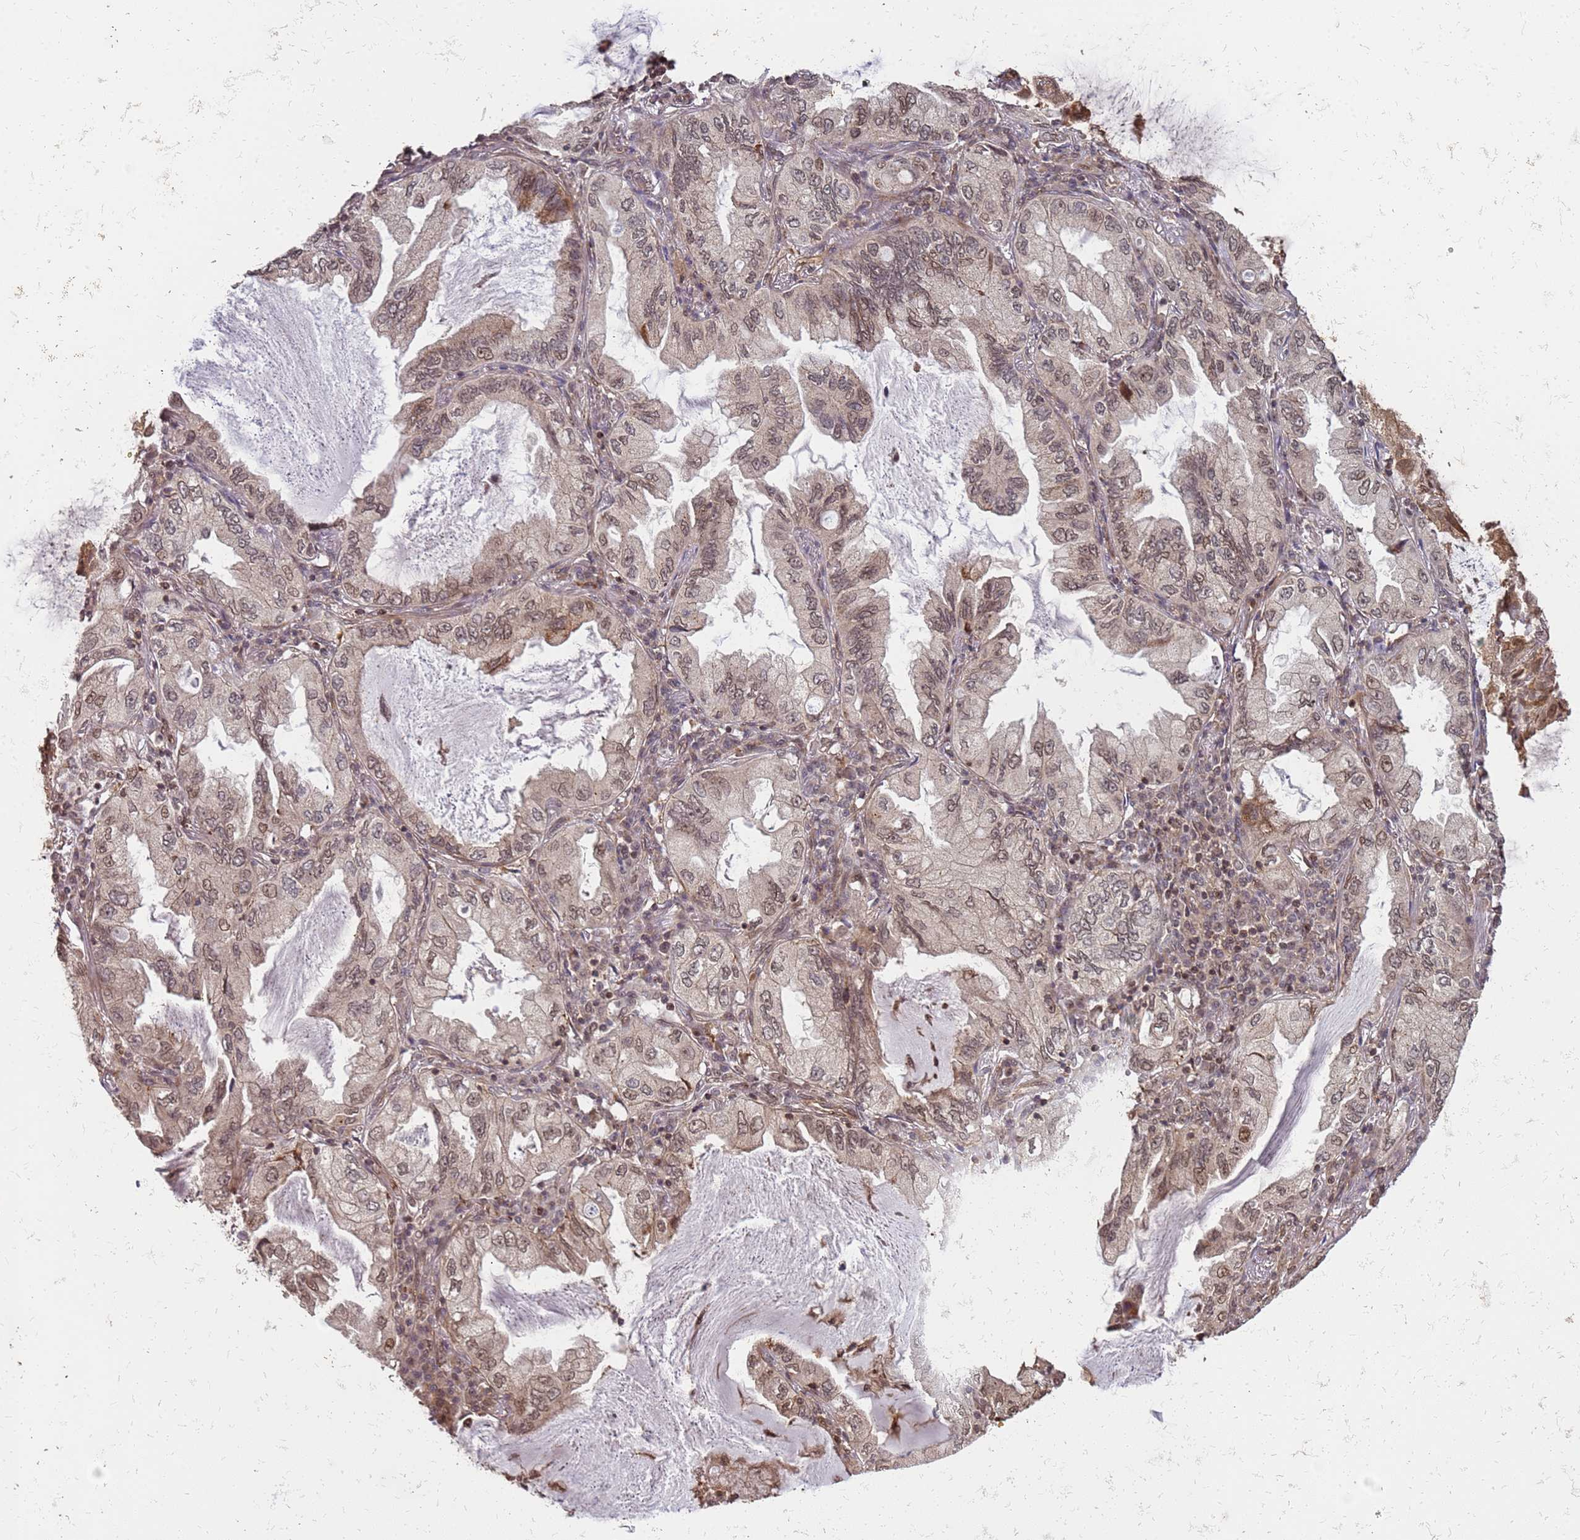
{"staining": {"intensity": "moderate", "quantity": "25%-75%", "location": "cytoplasmic/membranous,nuclear"}, "tissue": "lung cancer", "cell_type": "Tumor cells", "image_type": "cancer", "snomed": [{"axis": "morphology", "description": "Adenocarcinoma, NOS"}, {"axis": "topography", "description": "Lung"}], "caption": "IHC (DAB) staining of human lung cancer (adenocarcinoma) exhibits moderate cytoplasmic/membranous and nuclear protein expression in approximately 25%-75% of tumor cells.", "gene": "ST18", "patient": {"sex": "female", "age": 69}}